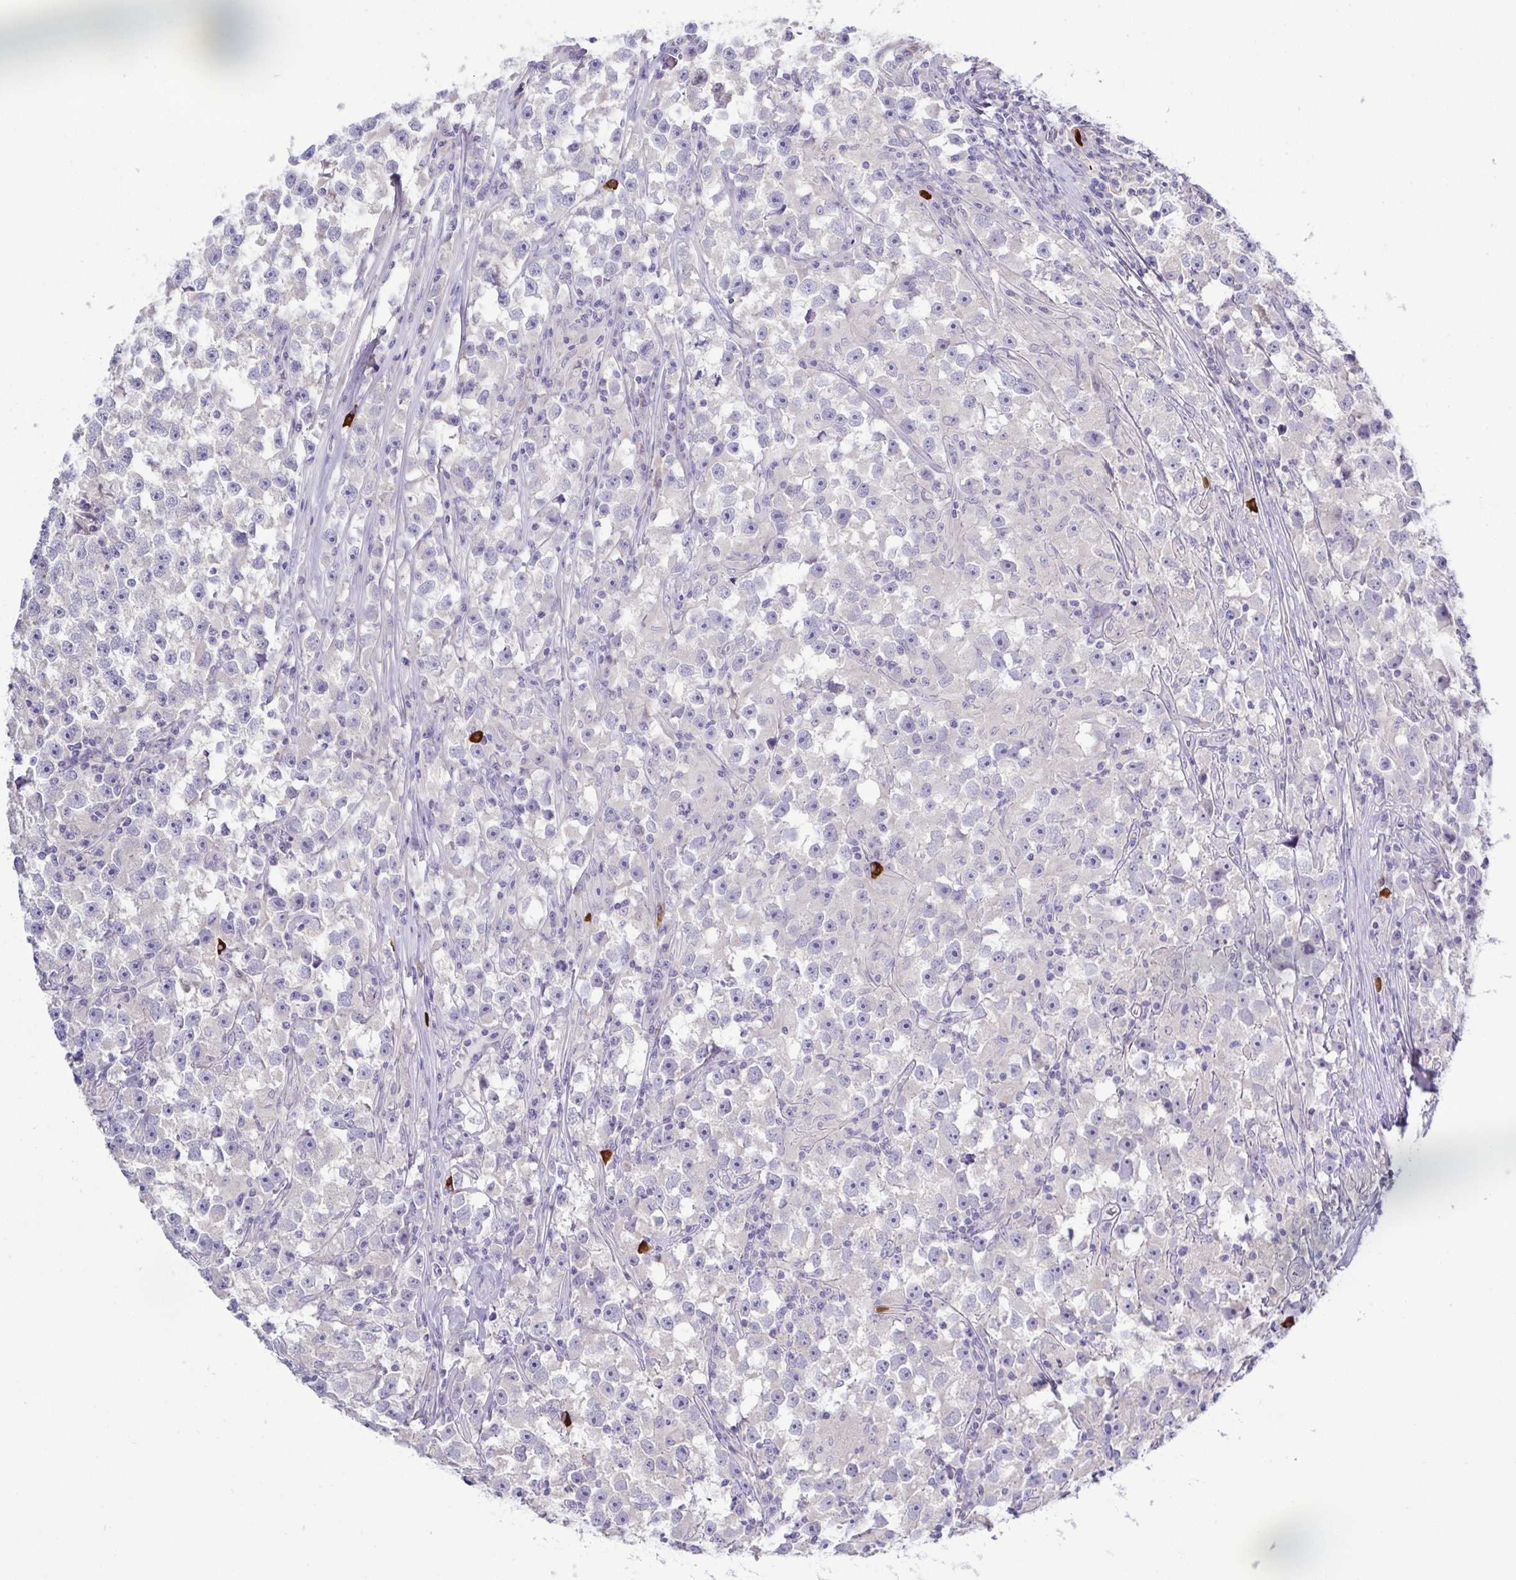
{"staining": {"intensity": "negative", "quantity": "none", "location": "none"}, "tissue": "testis cancer", "cell_type": "Tumor cells", "image_type": "cancer", "snomed": [{"axis": "morphology", "description": "Seminoma, NOS"}, {"axis": "topography", "description": "Testis"}], "caption": "Immunohistochemistry (IHC) of human testis seminoma reveals no positivity in tumor cells.", "gene": "MED11", "patient": {"sex": "male", "age": 33}}